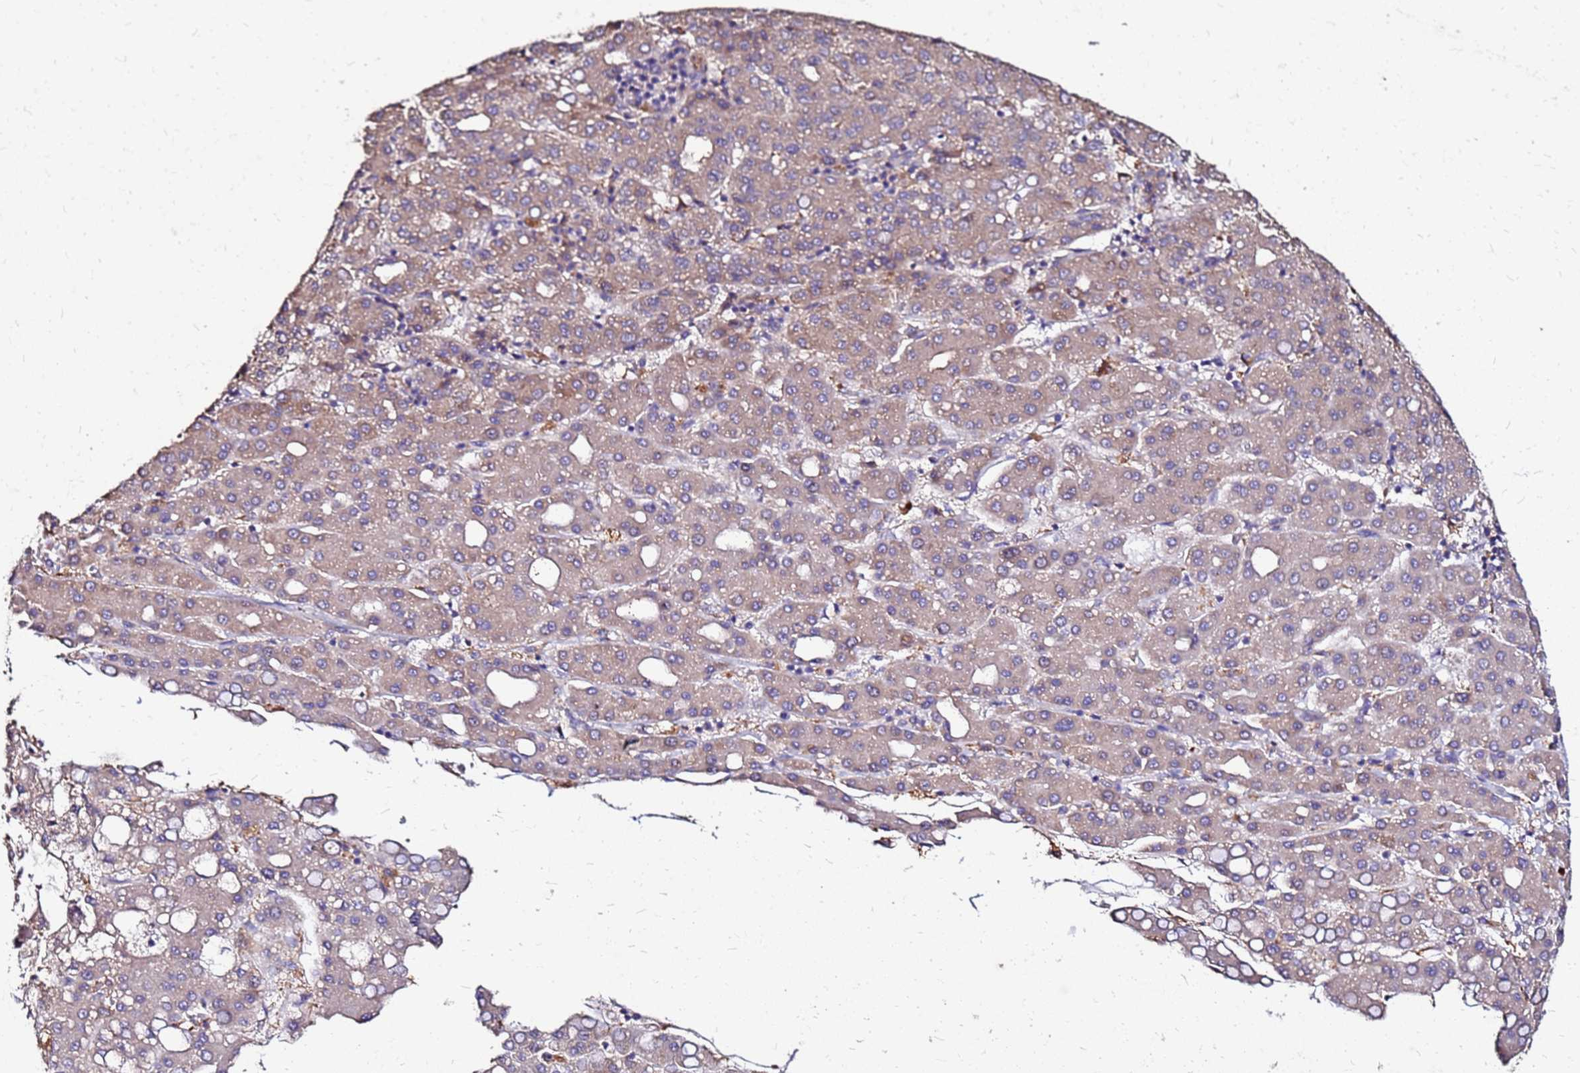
{"staining": {"intensity": "weak", "quantity": ">75%", "location": "cytoplasmic/membranous"}, "tissue": "liver cancer", "cell_type": "Tumor cells", "image_type": "cancer", "snomed": [{"axis": "morphology", "description": "Carcinoma, Hepatocellular, NOS"}, {"axis": "topography", "description": "Liver"}], "caption": "This histopathology image reveals immunohistochemistry (IHC) staining of liver cancer, with low weak cytoplasmic/membranous expression in about >75% of tumor cells.", "gene": "ARHGEF5", "patient": {"sex": "male", "age": 65}}